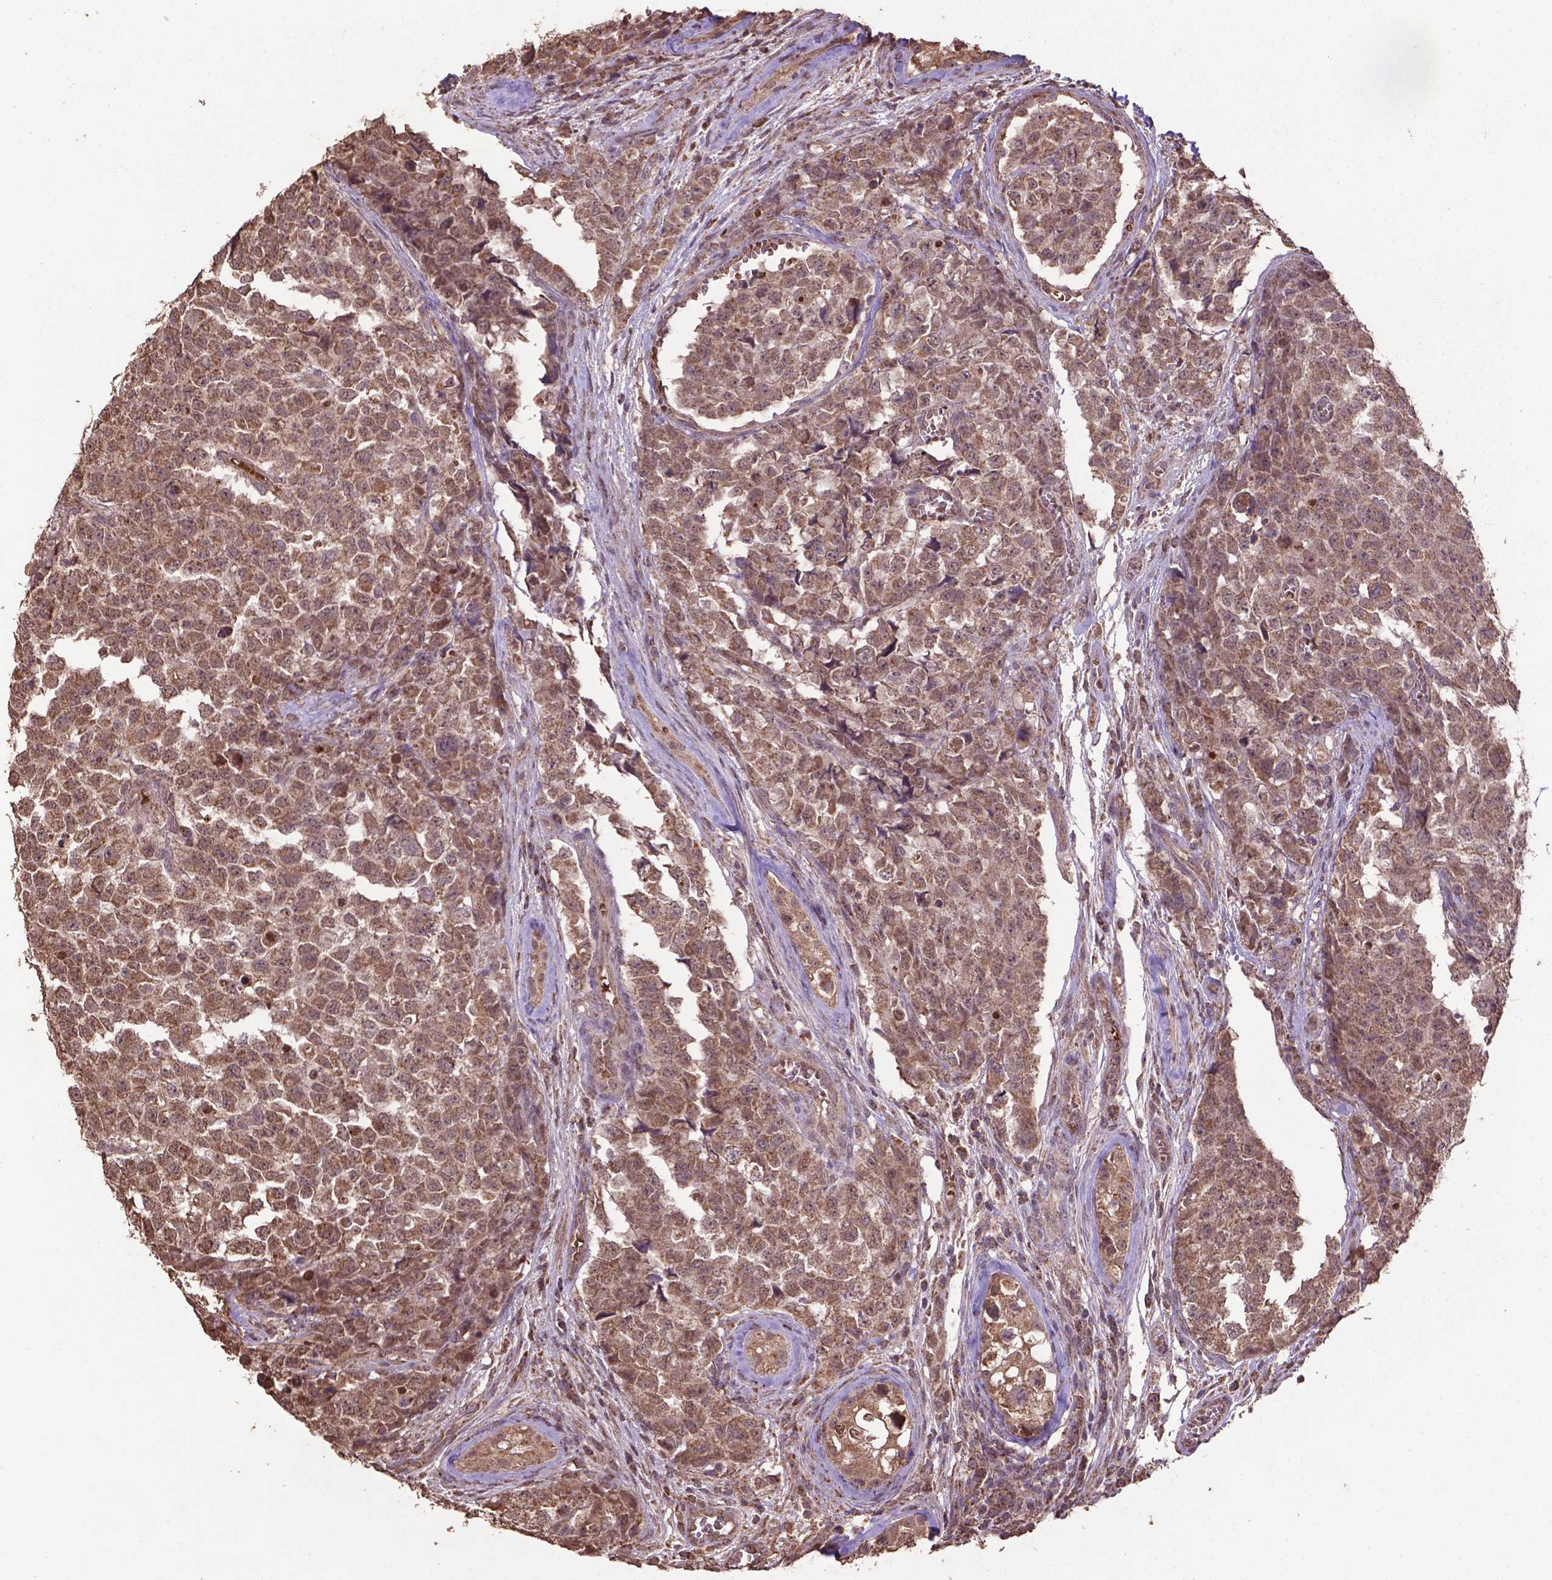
{"staining": {"intensity": "moderate", "quantity": ">75%", "location": "cytoplasmic/membranous,nuclear"}, "tissue": "testis cancer", "cell_type": "Tumor cells", "image_type": "cancer", "snomed": [{"axis": "morphology", "description": "Carcinoma, Embryonal, NOS"}, {"axis": "topography", "description": "Testis"}], "caption": "A histopathology image of testis cancer stained for a protein demonstrates moderate cytoplasmic/membranous and nuclear brown staining in tumor cells. The staining was performed using DAB (3,3'-diaminobenzidine), with brown indicating positive protein expression. Nuclei are stained blue with hematoxylin.", "gene": "DCAF1", "patient": {"sex": "male", "age": 23}}